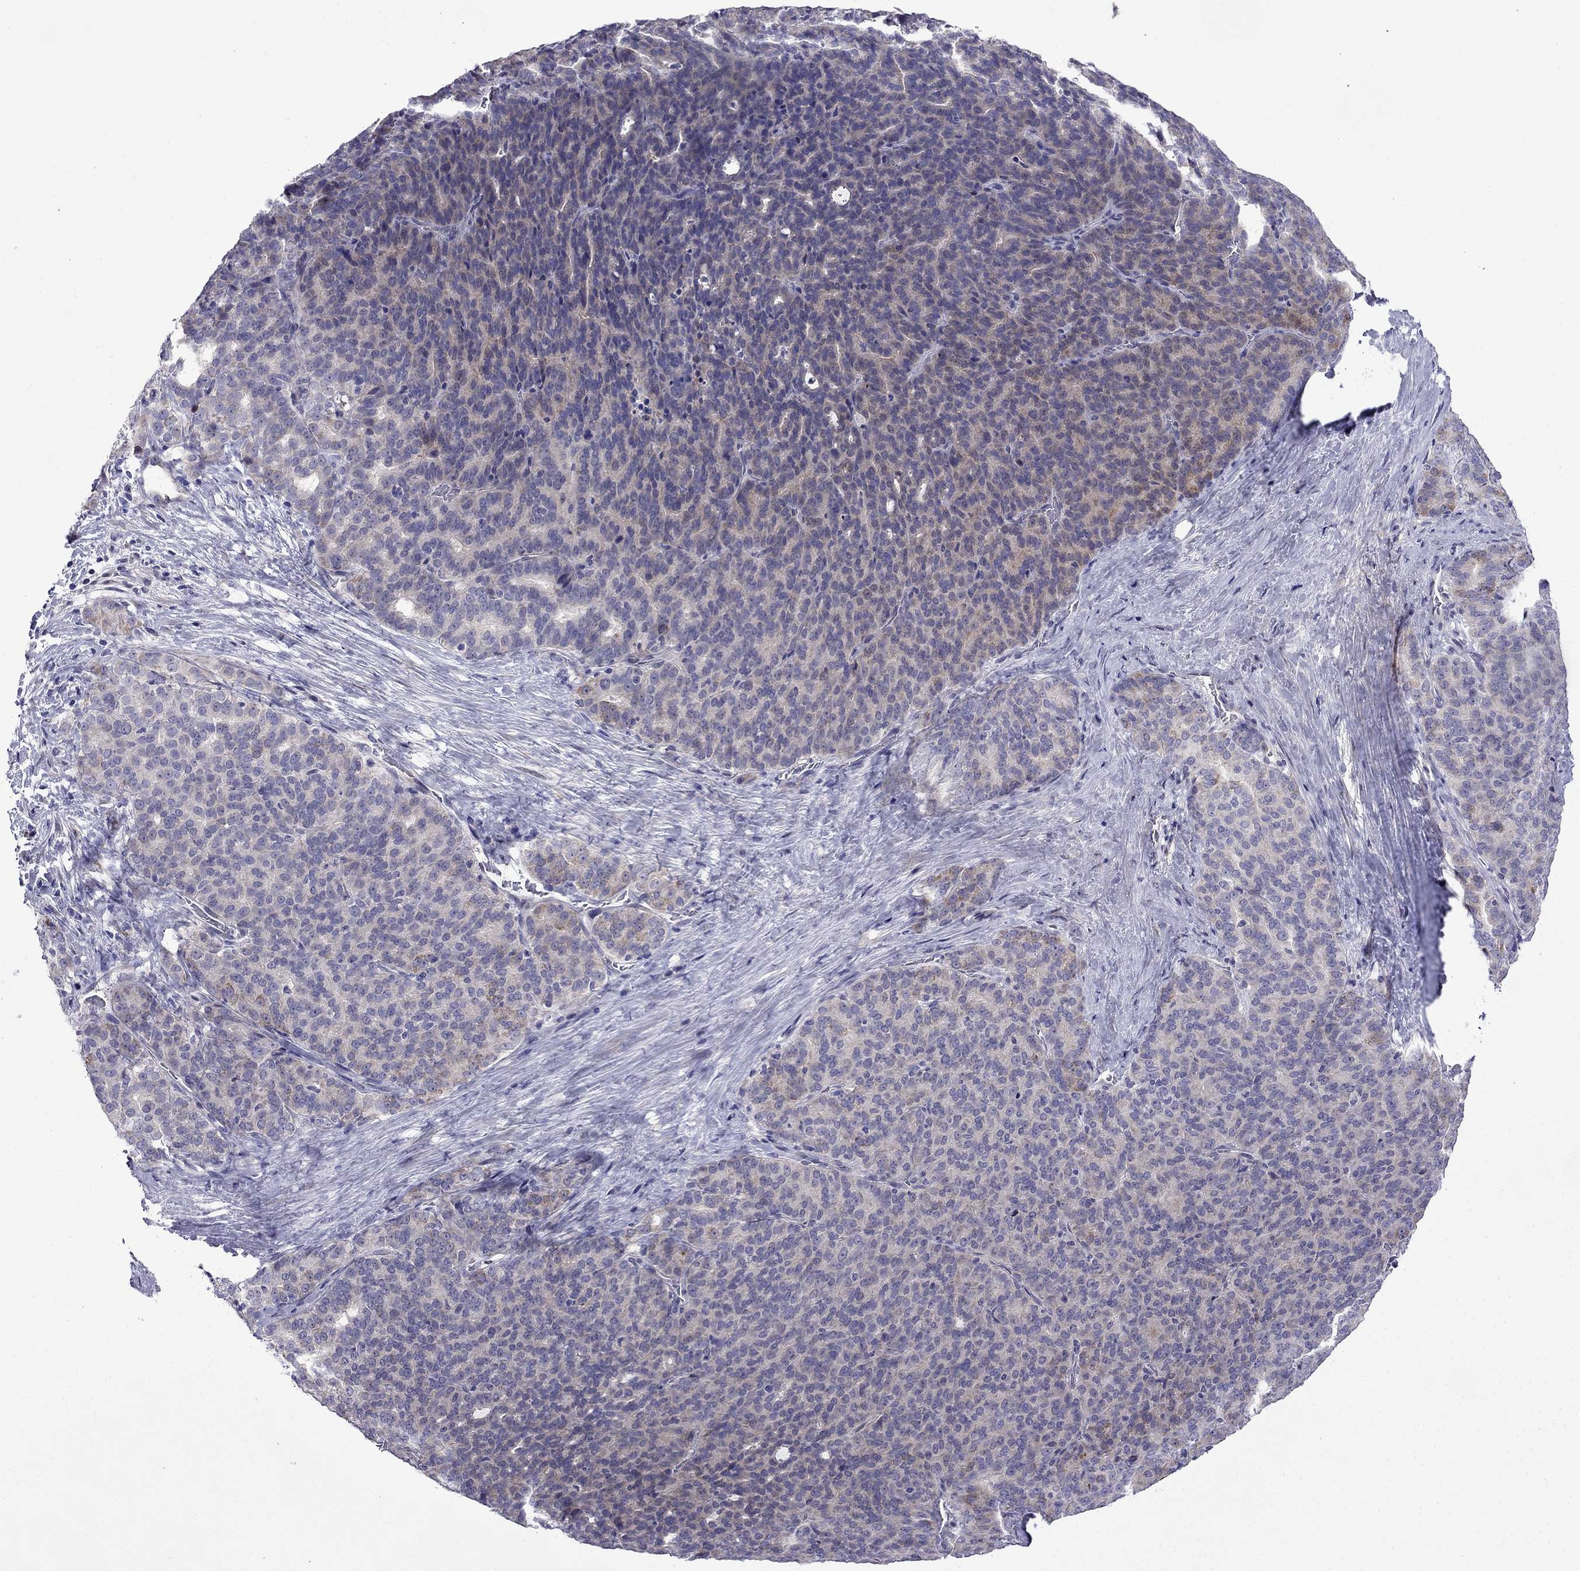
{"staining": {"intensity": "weak", "quantity": "25%-75%", "location": "cytoplasmic/membranous"}, "tissue": "liver cancer", "cell_type": "Tumor cells", "image_type": "cancer", "snomed": [{"axis": "morphology", "description": "Cholangiocarcinoma"}, {"axis": "topography", "description": "Liver"}], "caption": "Immunohistochemistry of cholangiocarcinoma (liver) exhibits low levels of weak cytoplasmic/membranous expression in approximately 25%-75% of tumor cells.", "gene": "PI16", "patient": {"sex": "female", "age": 47}}